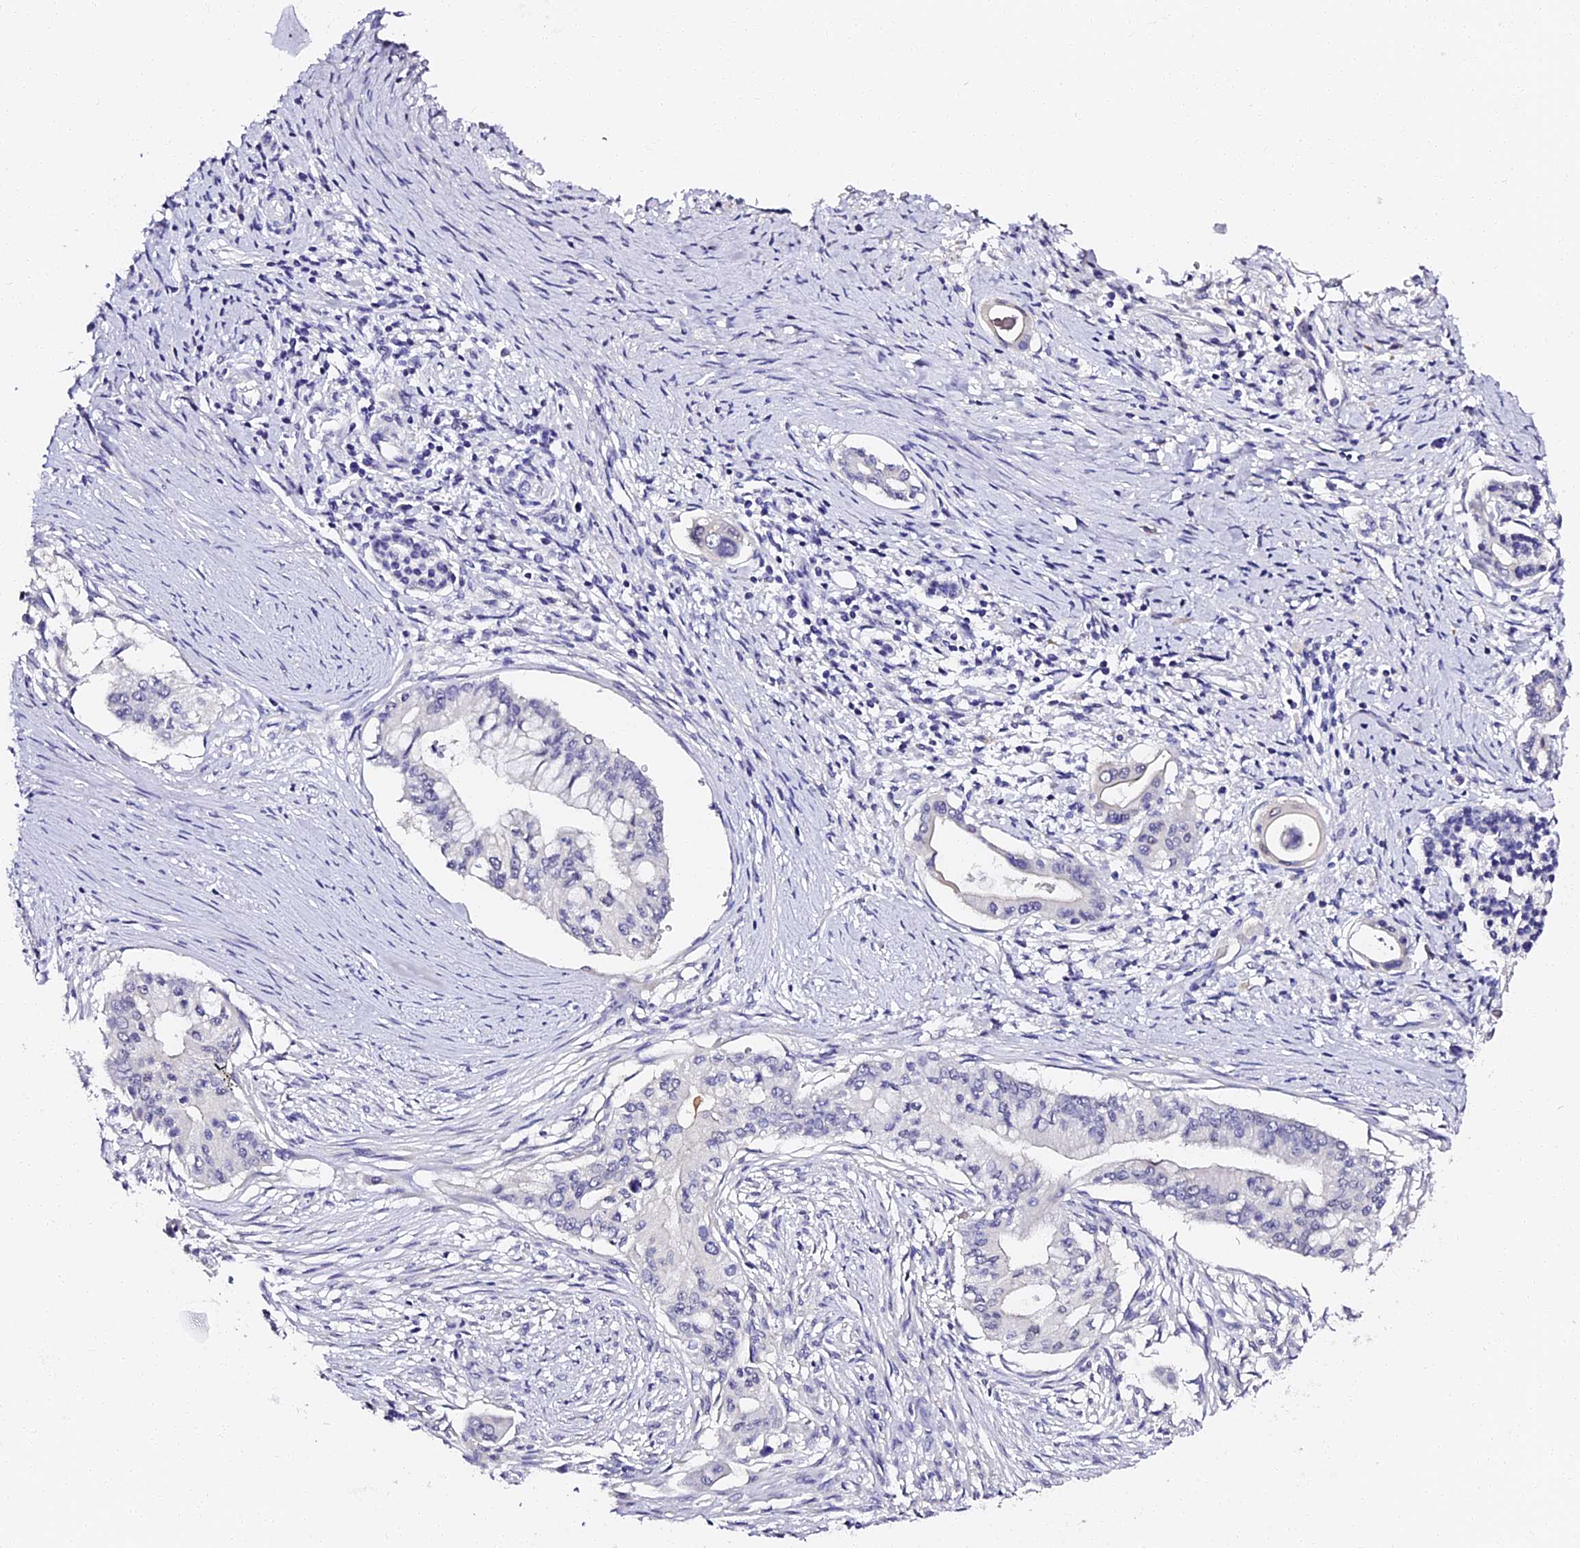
{"staining": {"intensity": "negative", "quantity": "none", "location": "none"}, "tissue": "pancreatic cancer", "cell_type": "Tumor cells", "image_type": "cancer", "snomed": [{"axis": "morphology", "description": "Adenocarcinoma, NOS"}, {"axis": "topography", "description": "Pancreas"}], "caption": "A high-resolution image shows immunohistochemistry (IHC) staining of pancreatic cancer, which displays no significant staining in tumor cells.", "gene": "VPS33B", "patient": {"sex": "male", "age": 46}}